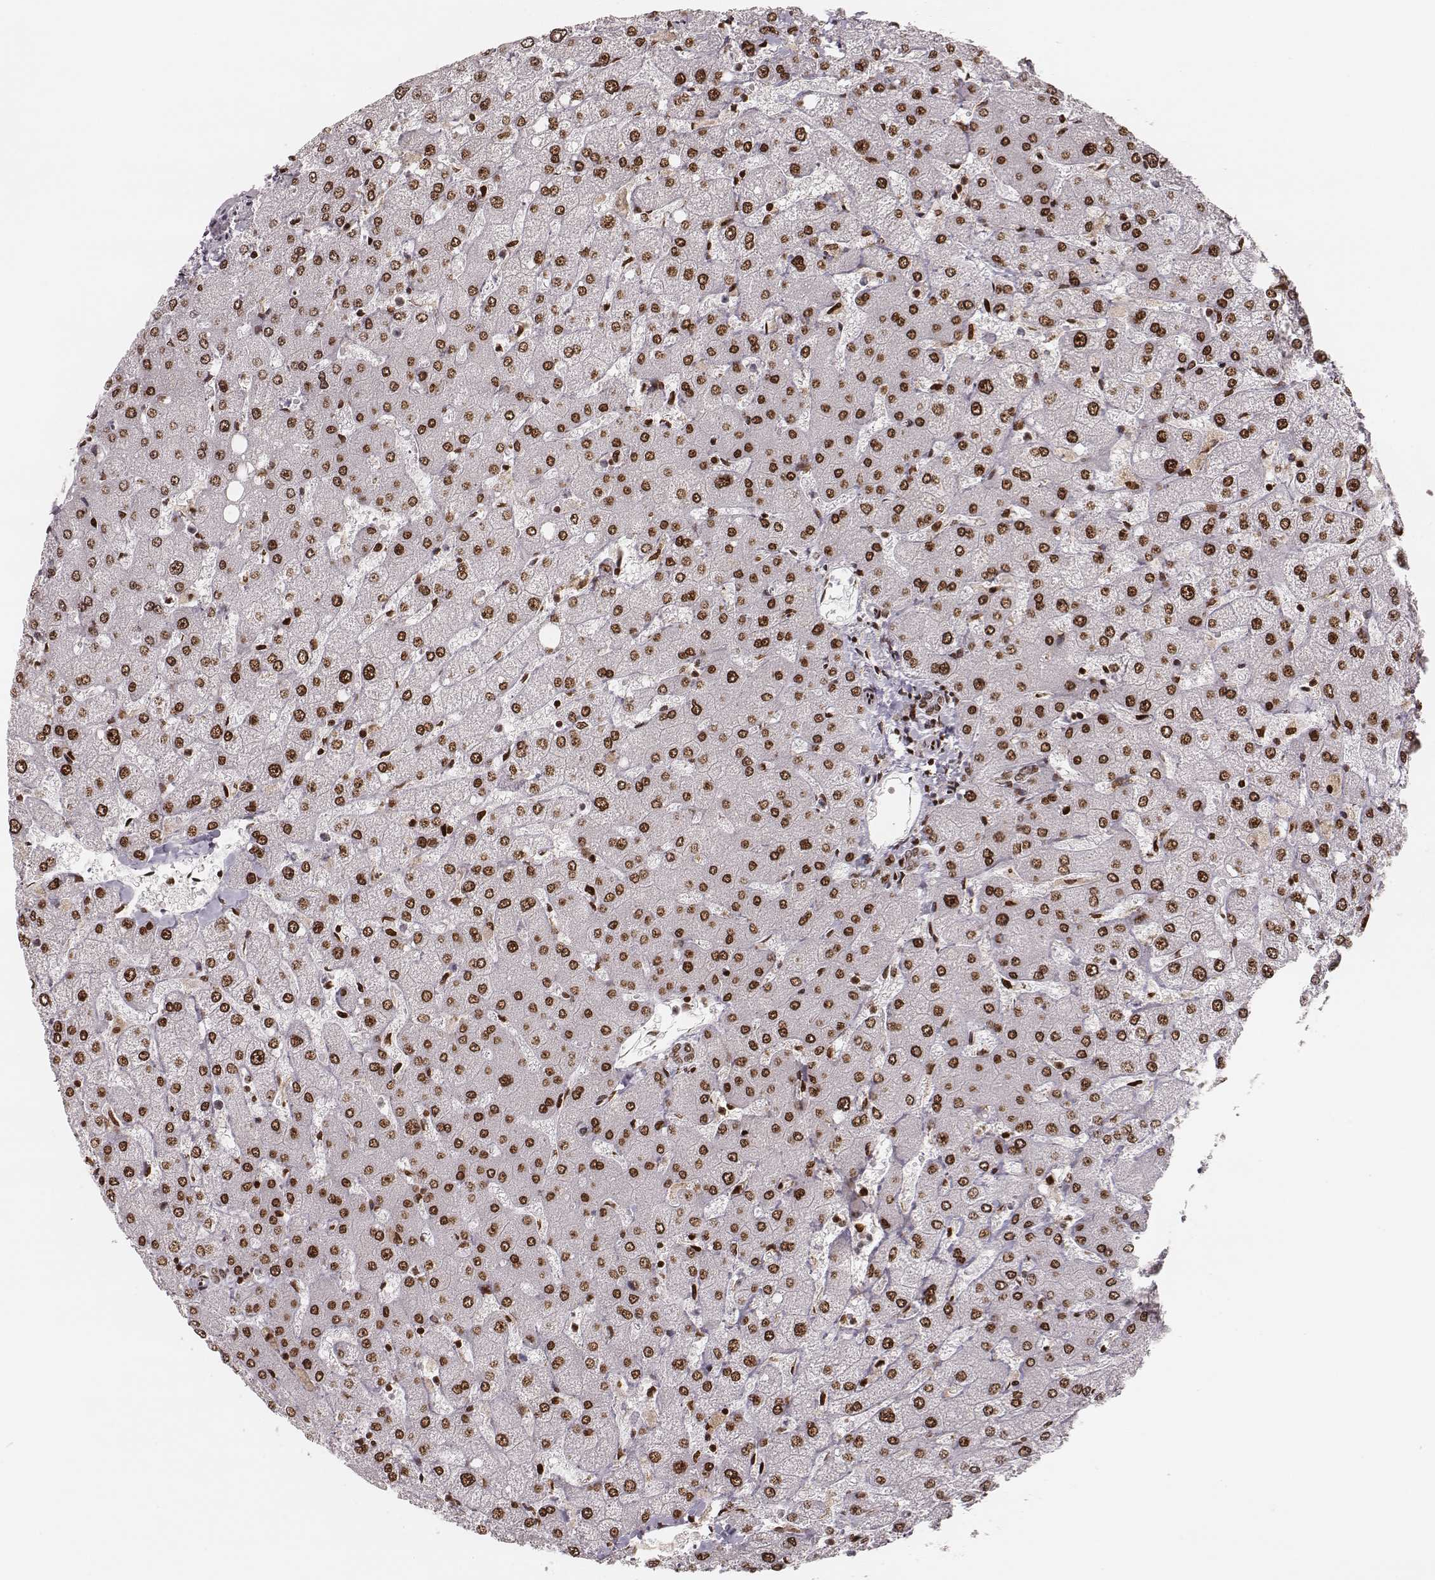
{"staining": {"intensity": "moderate", "quantity": ">75%", "location": "nuclear"}, "tissue": "liver", "cell_type": "Cholangiocytes", "image_type": "normal", "snomed": [{"axis": "morphology", "description": "Normal tissue, NOS"}, {"axis": "topography", "description": "Liver"}], "caption": "This is an image of immunohistochemistry staining of normal liver, which shows moderate staining in the nuclear of cholangiocytes.", "gene": "PARP1", "patient": {"sex": "female", "age": 54}}